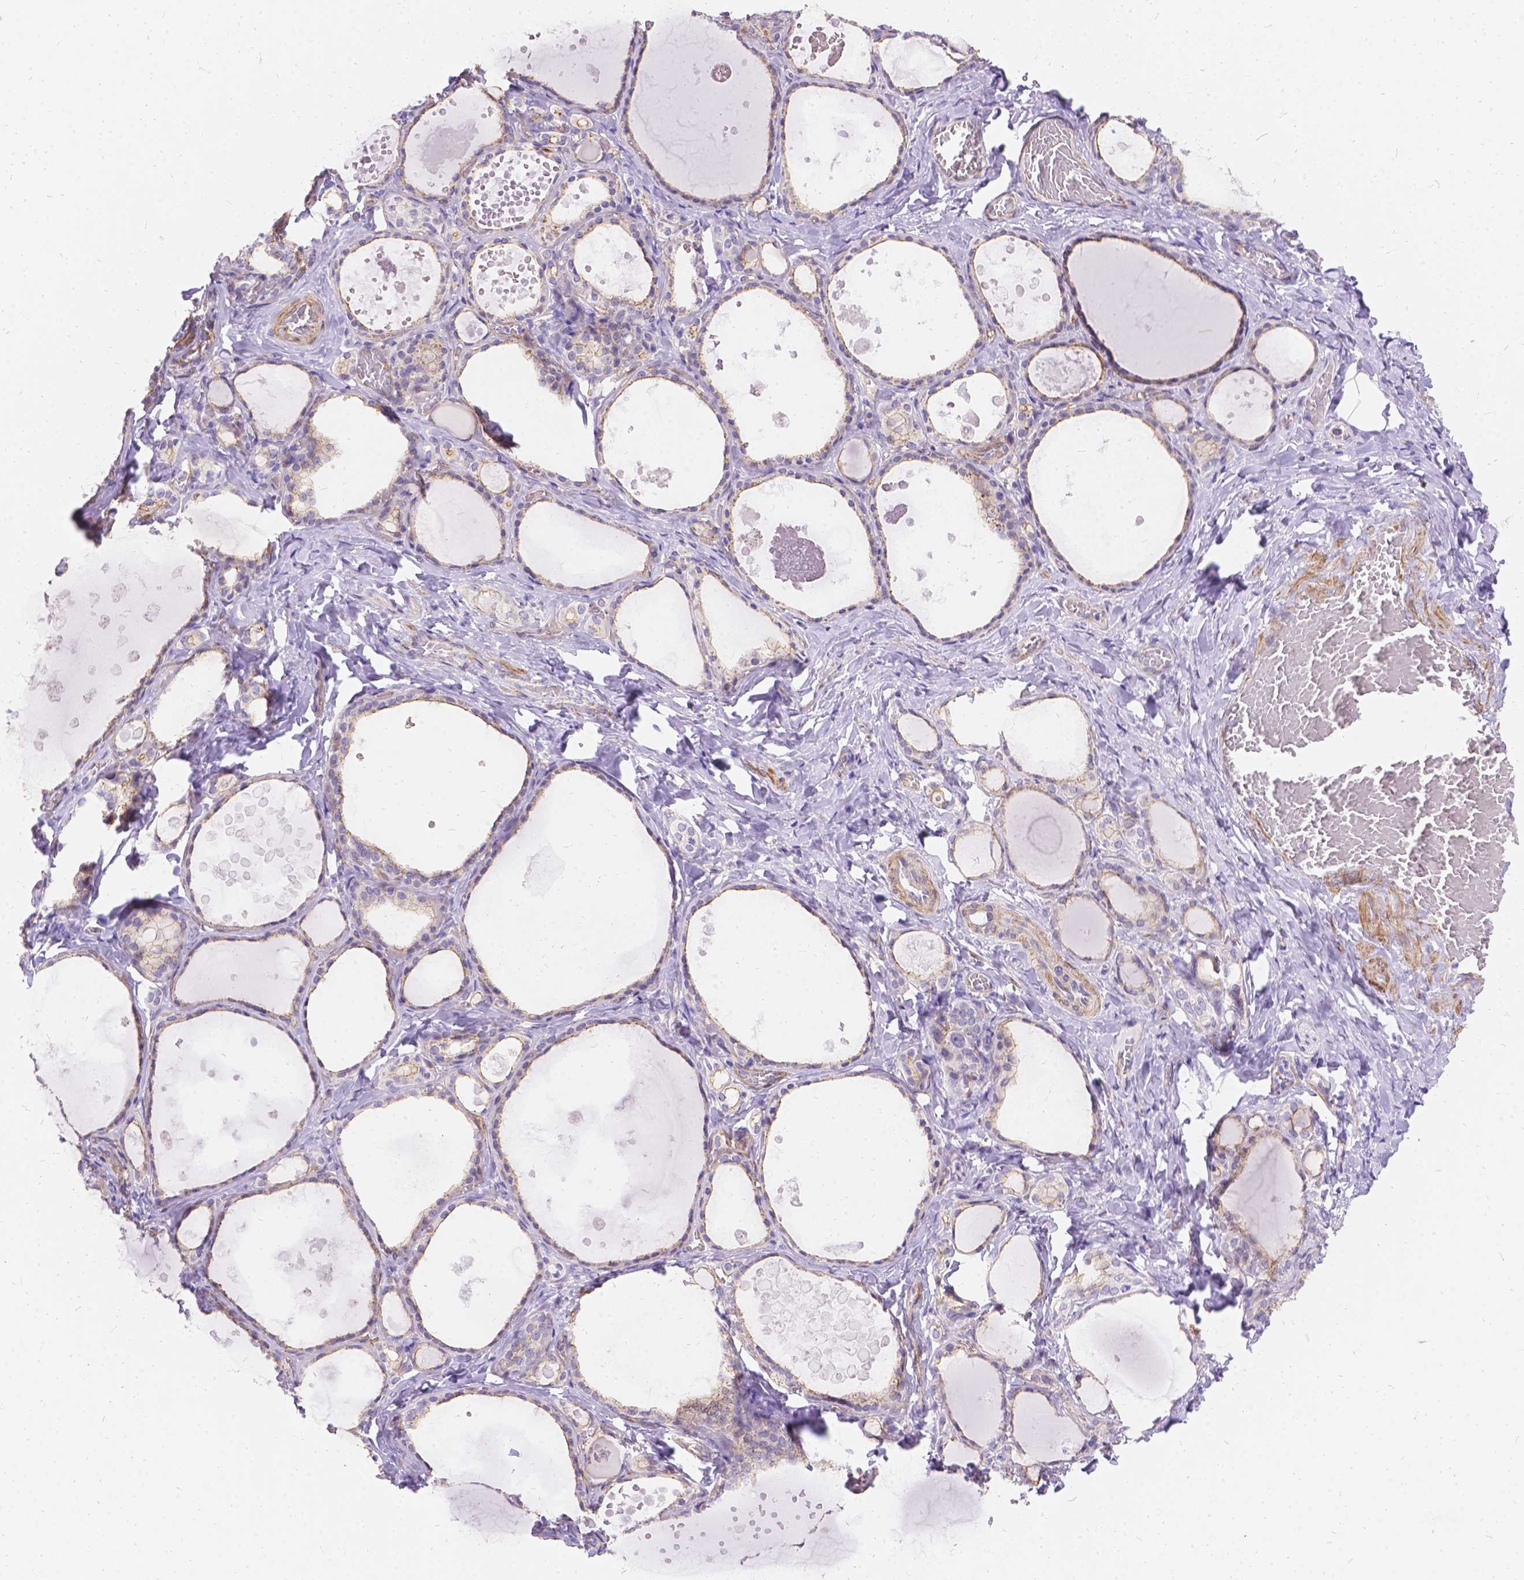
{"staining": {"intensity": "weak", "quantity": "<25%", "location": "cytoplasmic/membranous"}, "tissue": "thyroid gland", "cell_type": "Glandular cells", "image_type": "normal", "snomed": [{"axis": "morphology", "description": "Normal tissue, NOS"}, {"axis": "topography", "description": "Thyroid gland"}], "caption": "A photomicrograph of thyroid gland stained for a protein displays no brown staining in glandular cells. (Brightfield microscopy of DAB IHC at high magnification).", "gene": "PALS1", "patient": {"sex": "female", "age": 56}}